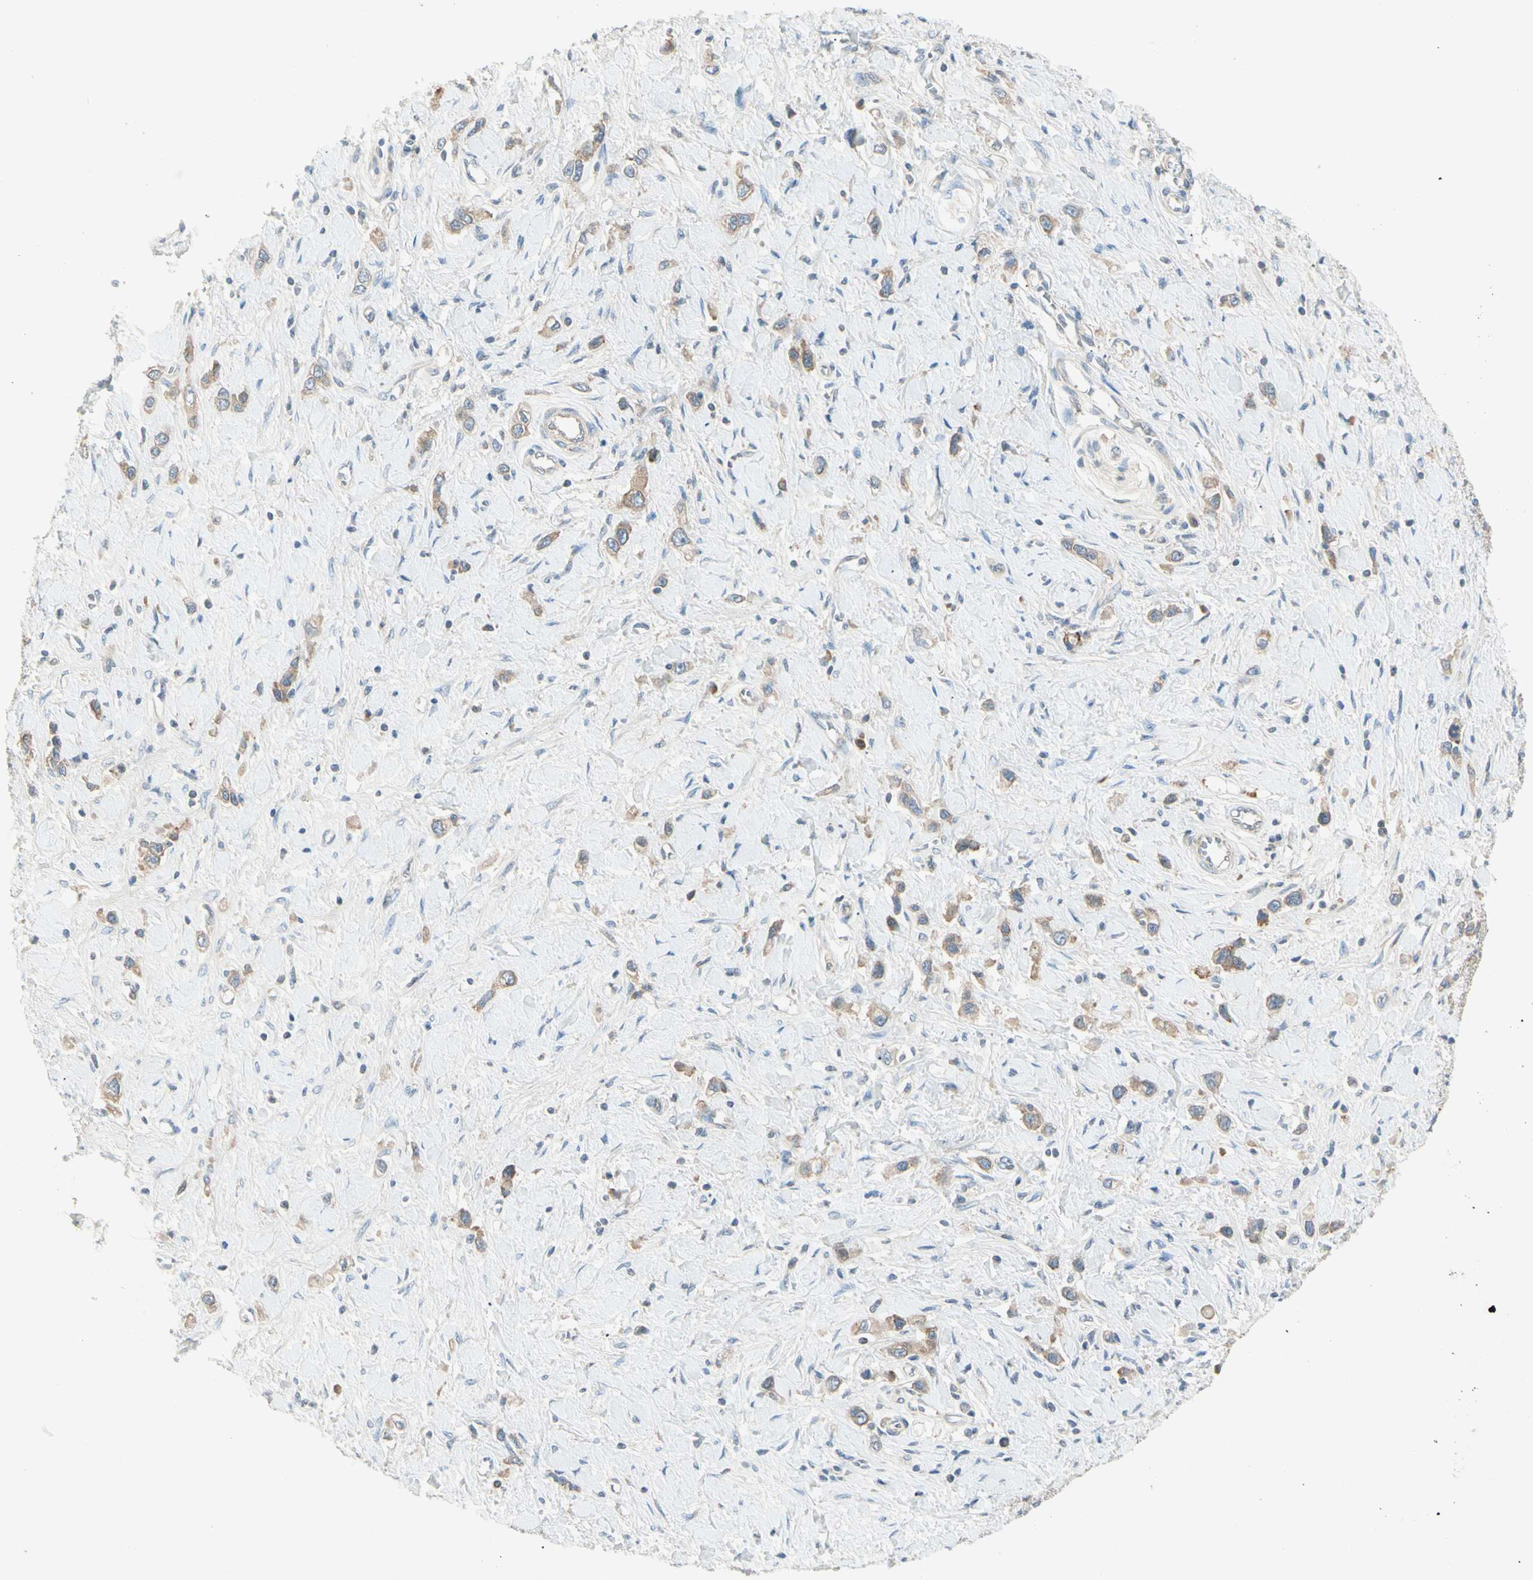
{"staining": {"intensity": "moderate", "quantity": ">75%", "location": "cytoplasmic/membranous"}, "tissue": "stomach cancer", "cell_type": "Tumor cells", "image_type": "cancer", "snomed": [{"axis": "morphology", "description": "Normal tissue, NOS"}, {"axis": "morphology", "description": "Adenocarcinoma, NOS"}, {"axis": "topography", "description": "Stomach, upper"}, {"axis": "topography", "description": "Stomach"}], "caption": "Stomach cancer (adenocarcinoma) stained for a protein shows moderate cytoplasmic/membranous positivity in tumor cells. The protein of interest is shown in brown color, while the nuclei are stained blue.", "gene": "IL1R1", "patient": {"sex": "female", "age": 65}}